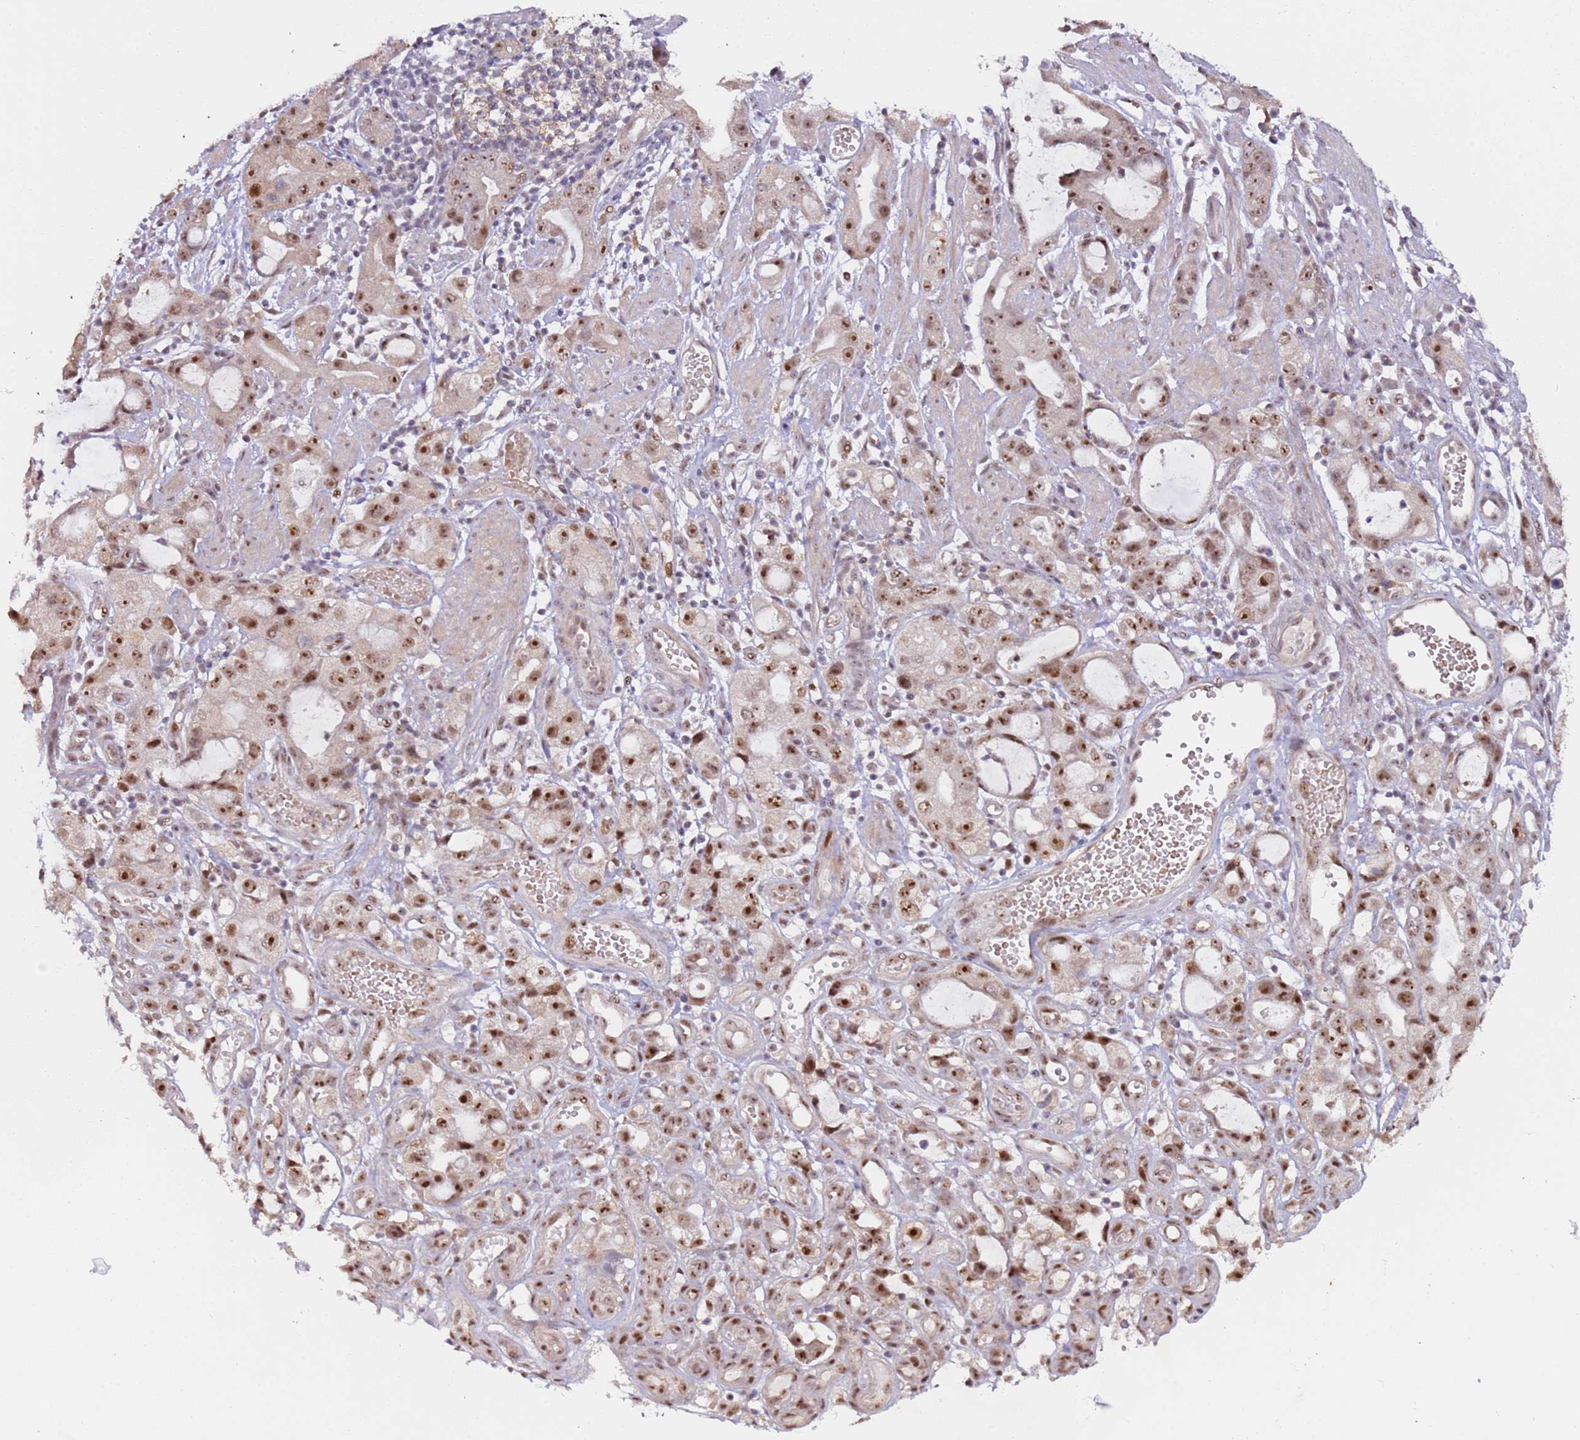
{"staining": {"intensity": "moderate", "quantity": ">75%", "location": "nuclear"}, "tissue": "stomach cancer", "cell_type": "Tumor cells", "image_type": "cancer", "snomed": [{"axis": "morphology", "description": "Adenocarcinoma, NOS"}, {"axis": "topography", "description": "Stomach"}], "caption": "Immunohistochemistry (IHC) (DAB) staining of stomach cancer displays moderate nuclear protein expression in approximately >75% of tumor cells.", "gene": "LGALSL", "patient": {"sex": "male", "age": 55}}